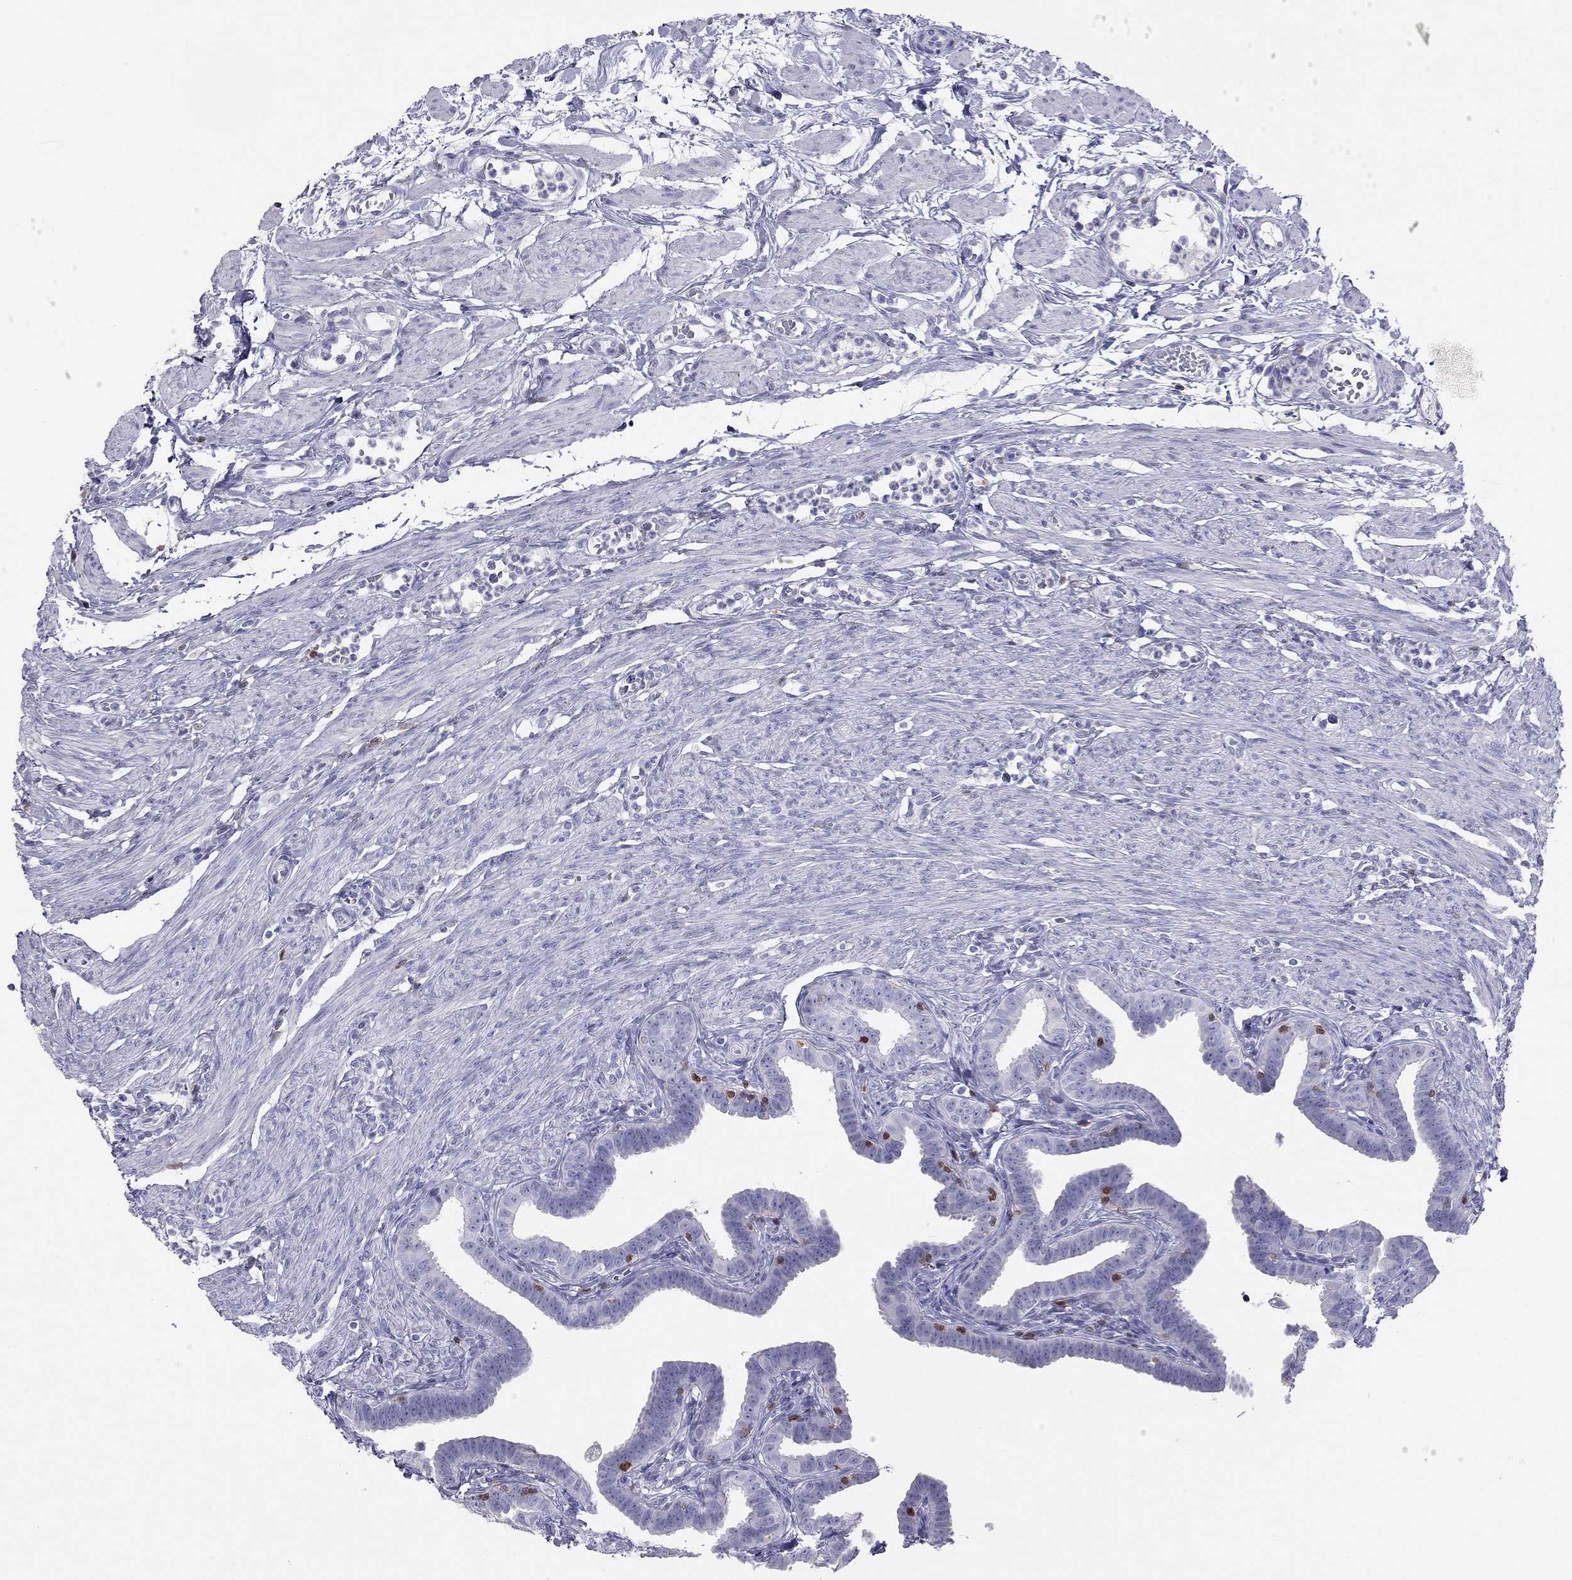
{"staining": {"intensity": "negative", "quantity": "none", "location": "none"}, "tissue": "fallopian tube", "cell_type": "Glandular cells", "image_type": "normal", "snomed": [{"axis": "morphology", "description": "Normal tissue, NOS"}, {"axis": "topography", "description": "Fallopian tube"}, {"axis": "topography", "description": "Ovary"}], "caption": "The image reveals no staining of glandular cells in unremarkable fallopian tube.", "gene": "SH2D2A", "patient": {"sex": "female", "age": 33}}